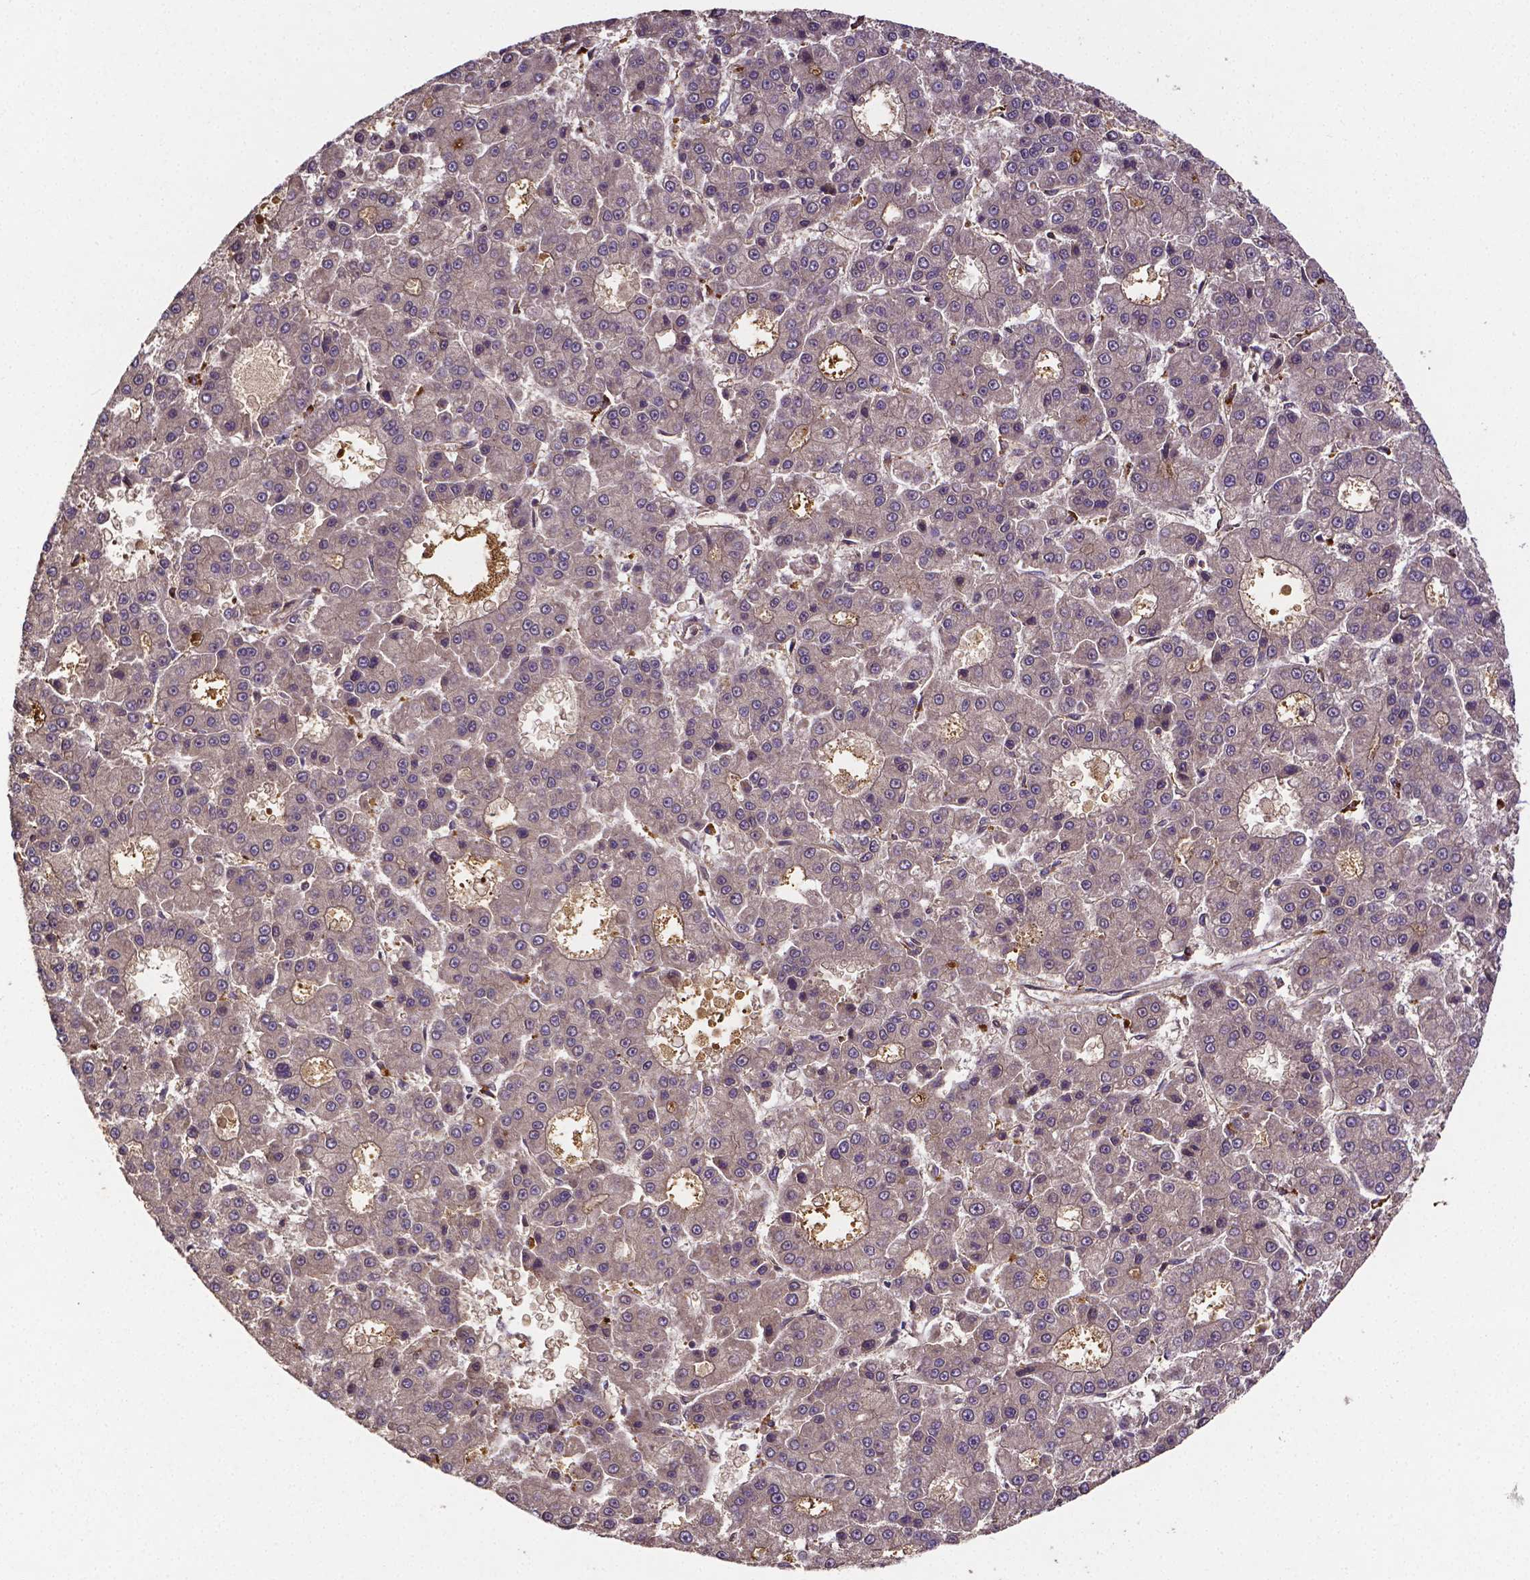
{"staining": {"intensity": "moderate", "quantity": "<25%", "location": "cytoplasmic/membranous"}, "tissue": "liver cancer", "cell_type": "Tumor cells", "image_type": "cancer", "snomed": [{"axis": "morphology", "description": "Carcinoma, Hepatocellular, NOS"}, {"axis": "topography", "description": "Liver"}], "caption": "Immunohistochemistry (IHC) image of human liver cancer stained for a protein (brown), which shows low levels of moderate cytoplasmic/membranous staining in about <25% of tumor cells.", "gene": "RNF123", "patient": {"sex": "male", "age": 70}}